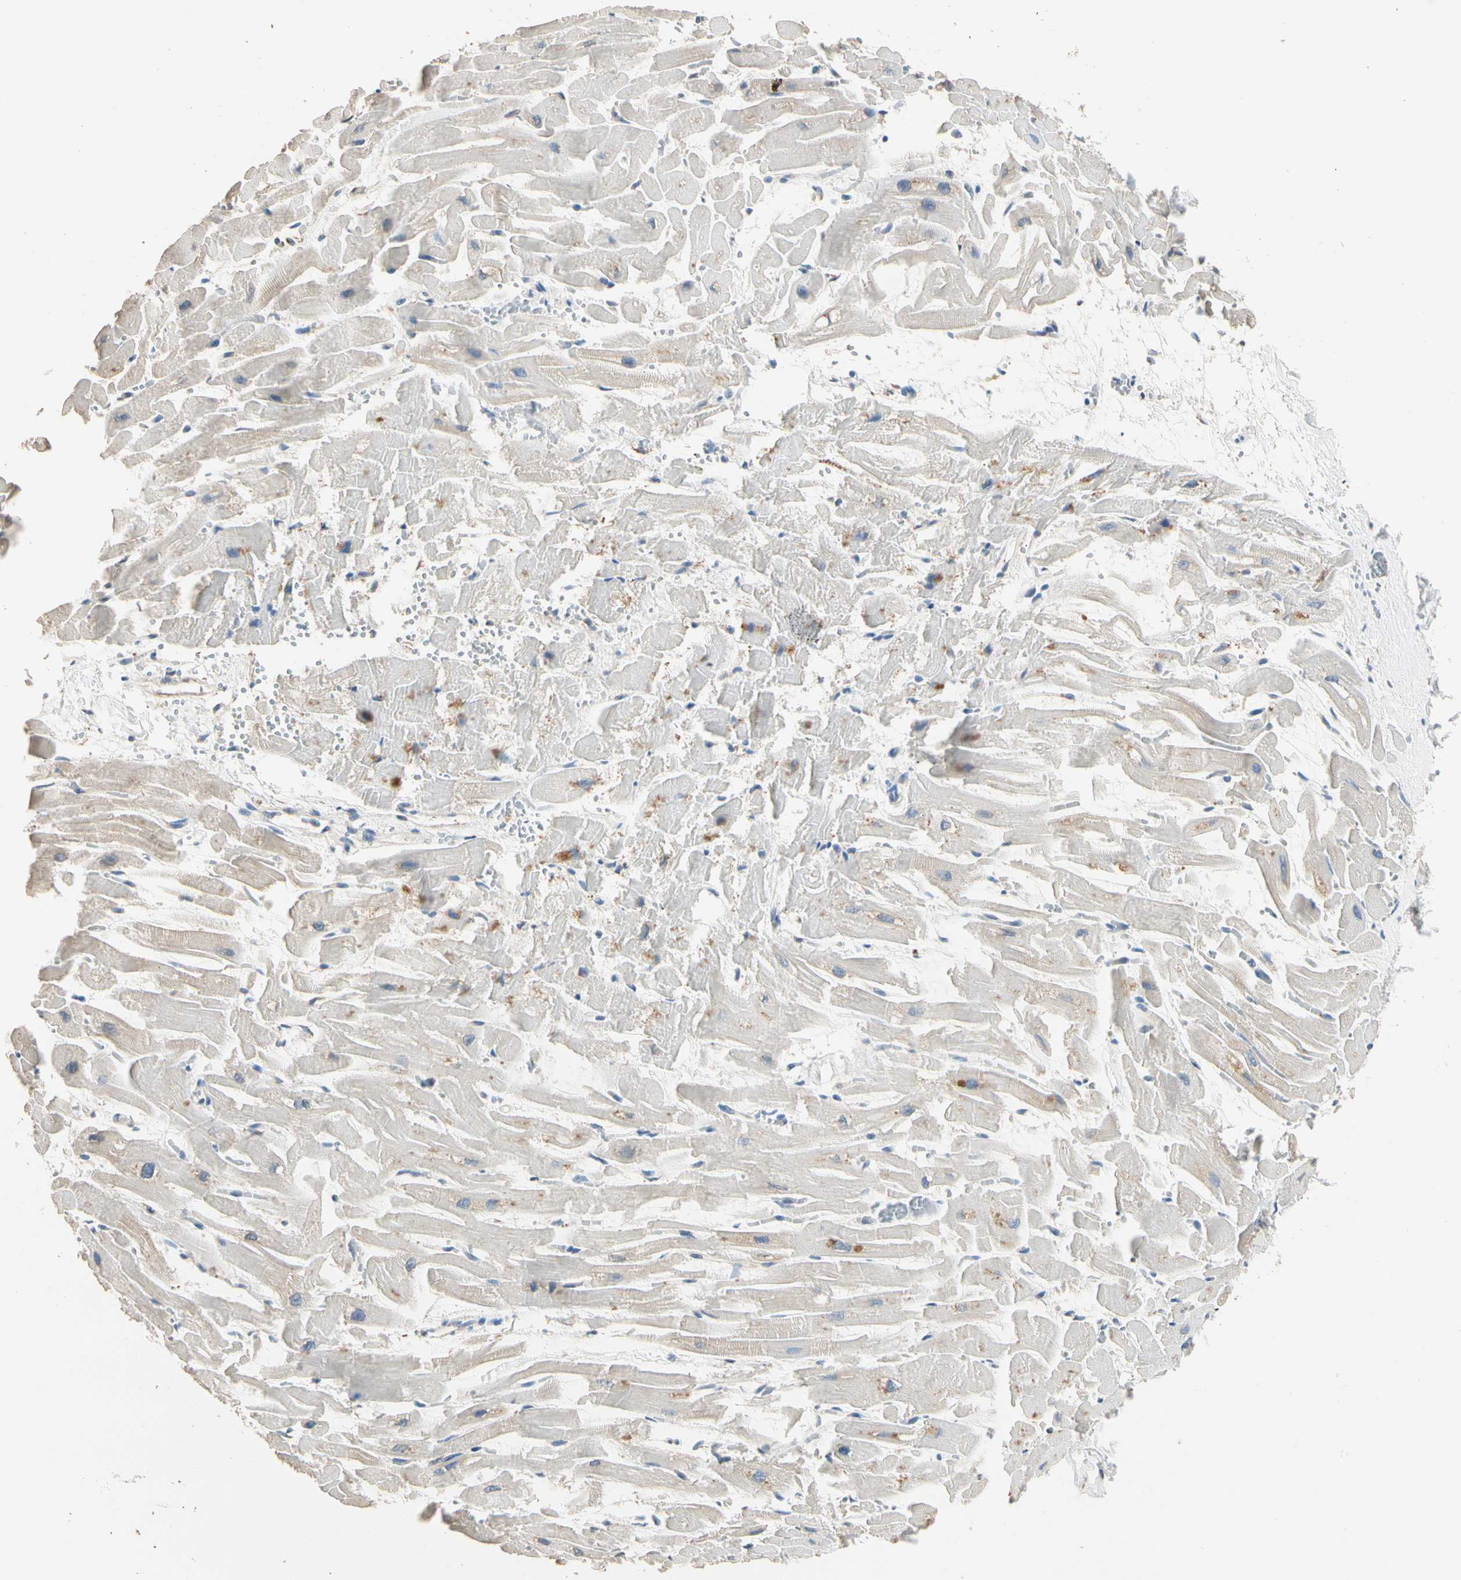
{"staining": {"intensity": "weak", "quantity": "<25%", "location": "cytoplasmic/membranous"}, "tissue": "heart muscle", "cell_type": "Cardiomyocytes", "image_type": "normal", "snomed": [{"axis": "morphology", "description": "Normal tissue, NOS"}, {"axis": "topography", "description": "Heart"}], "caption": "Immunohistochemistry (IHC) of unremarkable heart muscle exhibits no expression in cardiomyocytes.", "gene": "TASOR", "patient": {"sex": "female", "age": 19}}